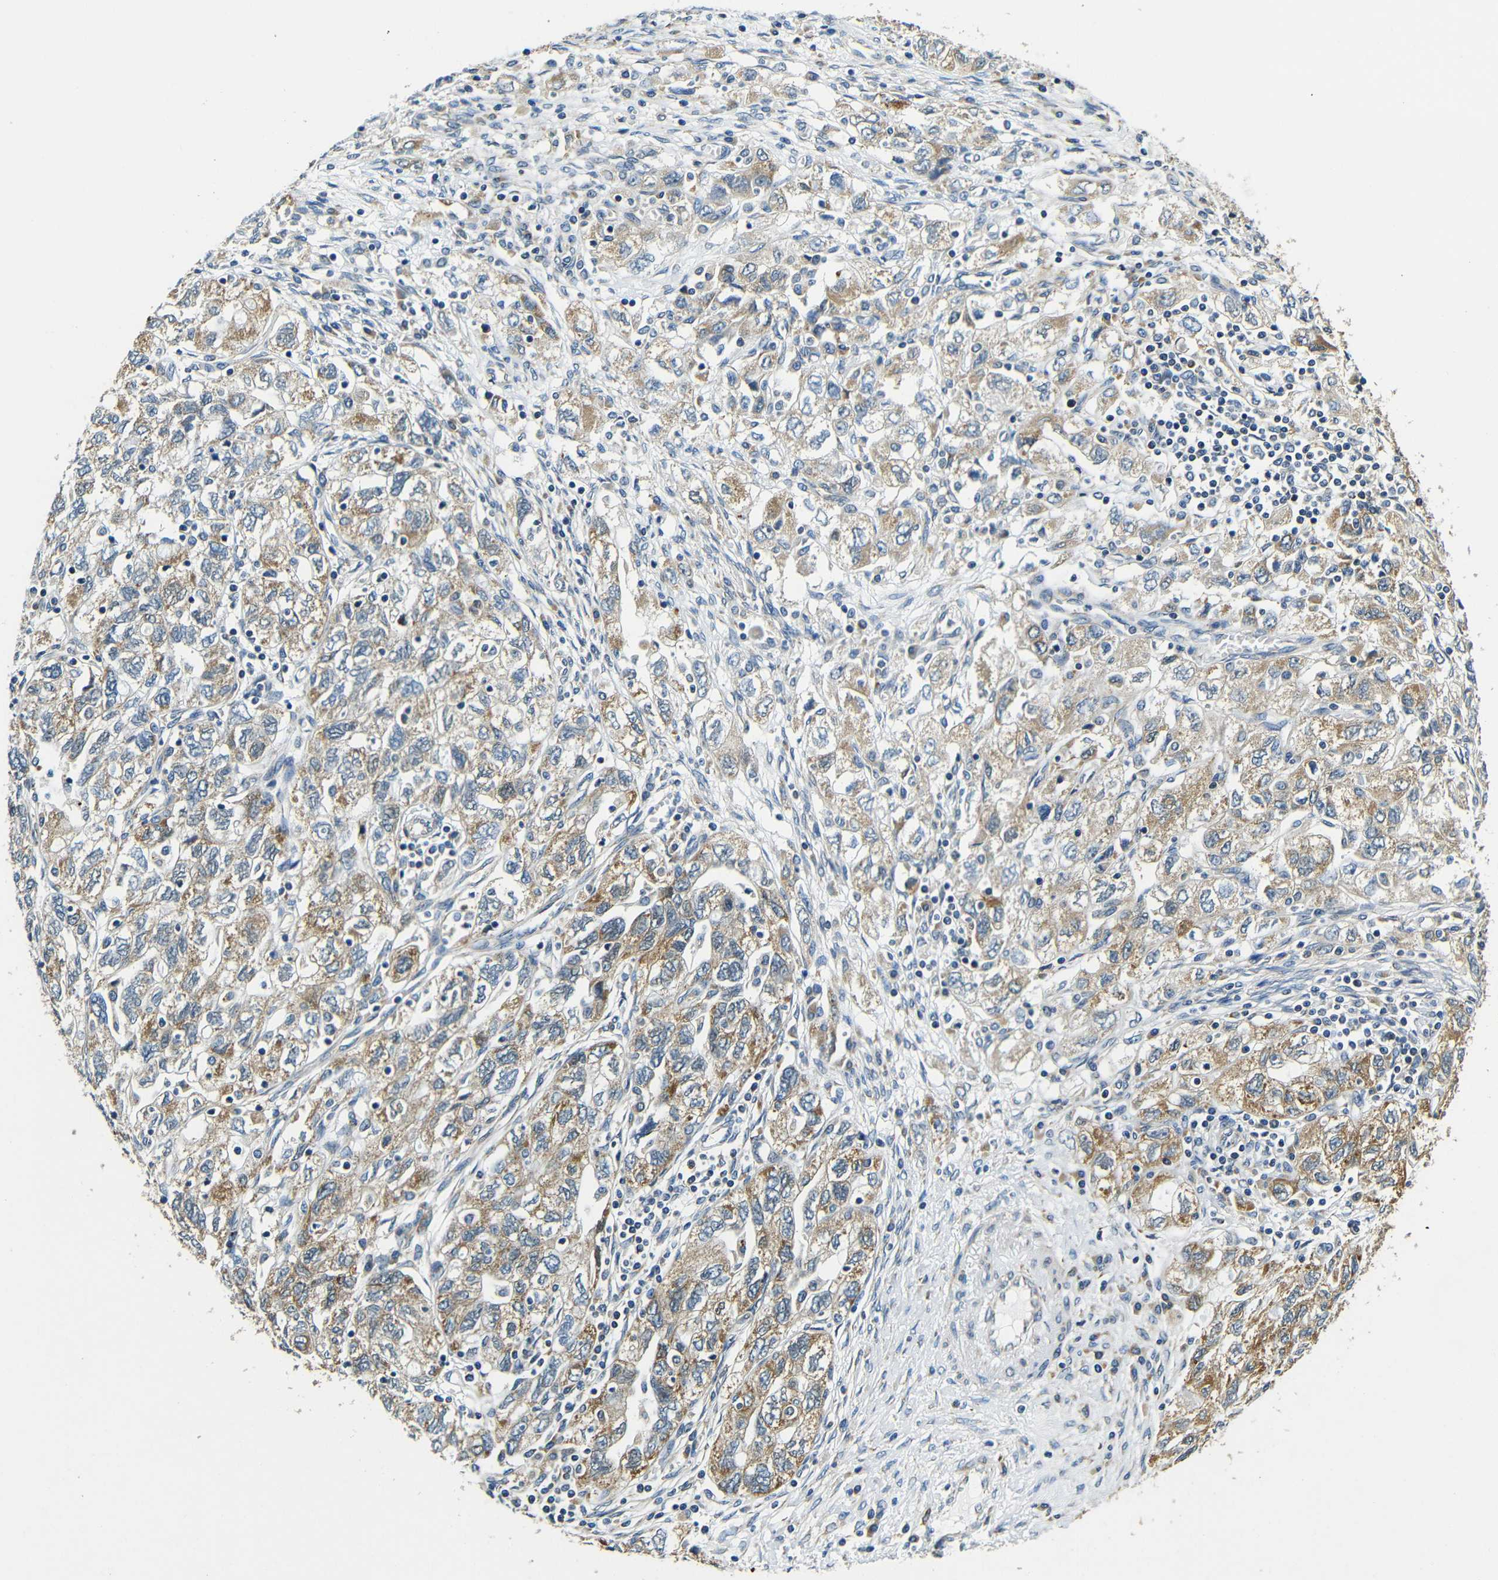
{"staining": {"intensity": "moderate", "quantity": ">75%", "location": "cytoplasmic/membranous"}, "tissue": "ovarian cancer", "cell_type": "Tumor cells", "image_type": "cancer", "snomed": [{"axis": "morphology", "description": "Carcinoma, NOS"}, {"axis": "morphology", "description": "Cystadenocarcinoma, serous, NOS"}, {"axis": "topography", "description": "Ovary"}], "caption": "About >75% of tumor cells in human serous cystadenocarcinoma (ovarian) demonstrate moderate cytoplasmic/membranous protein positivity as visualized by brown immunohistochemical staining.", "gene": "VAPB", "patient": {"sex": "female", "age": 69}}